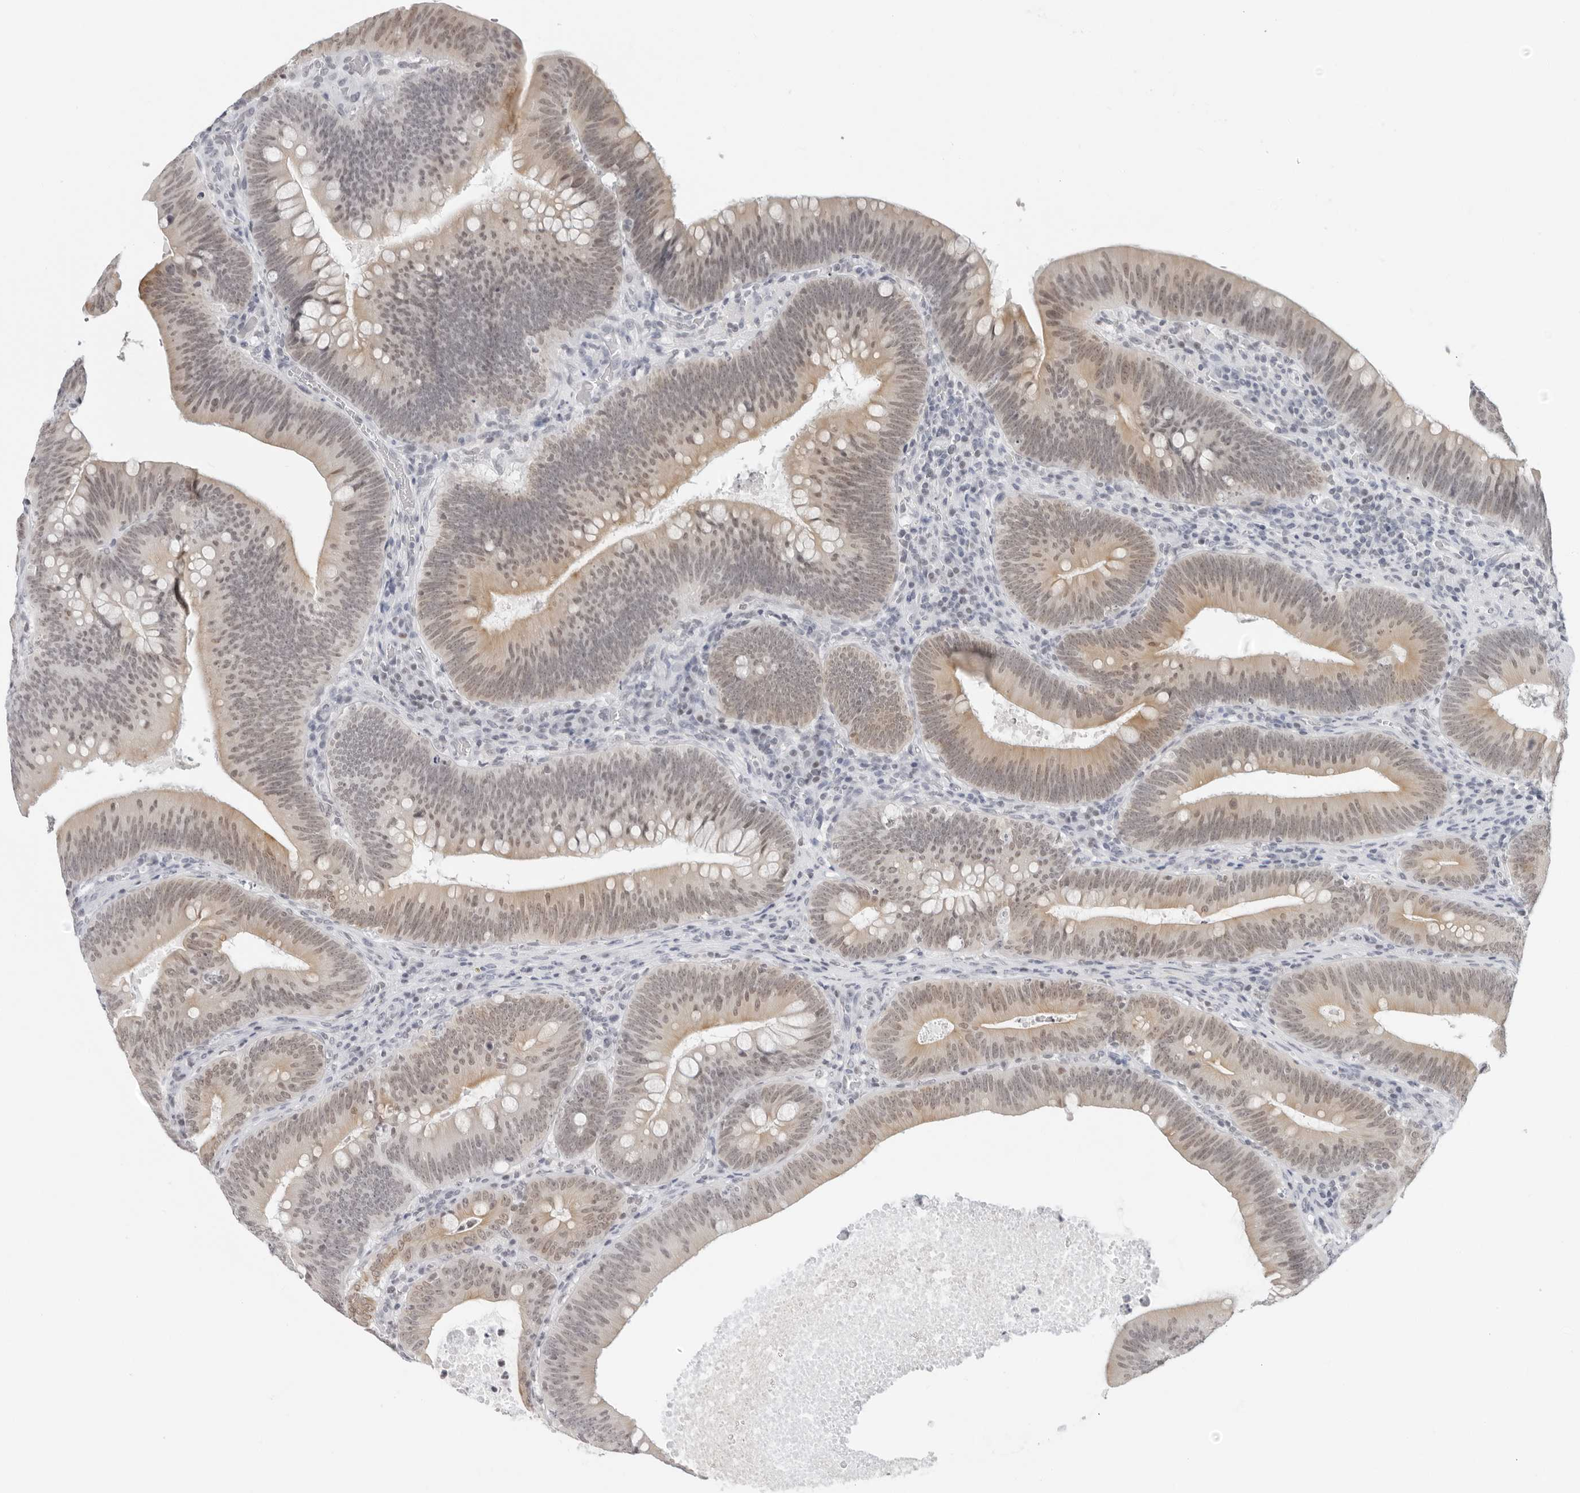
{"staining": {"intensity": "weak", "quantity": ">75%", "location": "cytoplasmic/membranous,nuclear"}, "tissue": "colorectal cancer", "cell_type": "Tumor cells", "image_type": "cancer", "snomed": [{"axis": "morphology", "description": "Normal tissue, NOS"}, {"axis": "topography", "description": "Colon"}], "caption": "This is an image of IHC staining of colorectal cancer, which shows weak positivity in the cytoplasmic/membranous and nuclear of tumor cells.", "gene": "FLG2", "patient": {"sex": "female", "age": 82}}